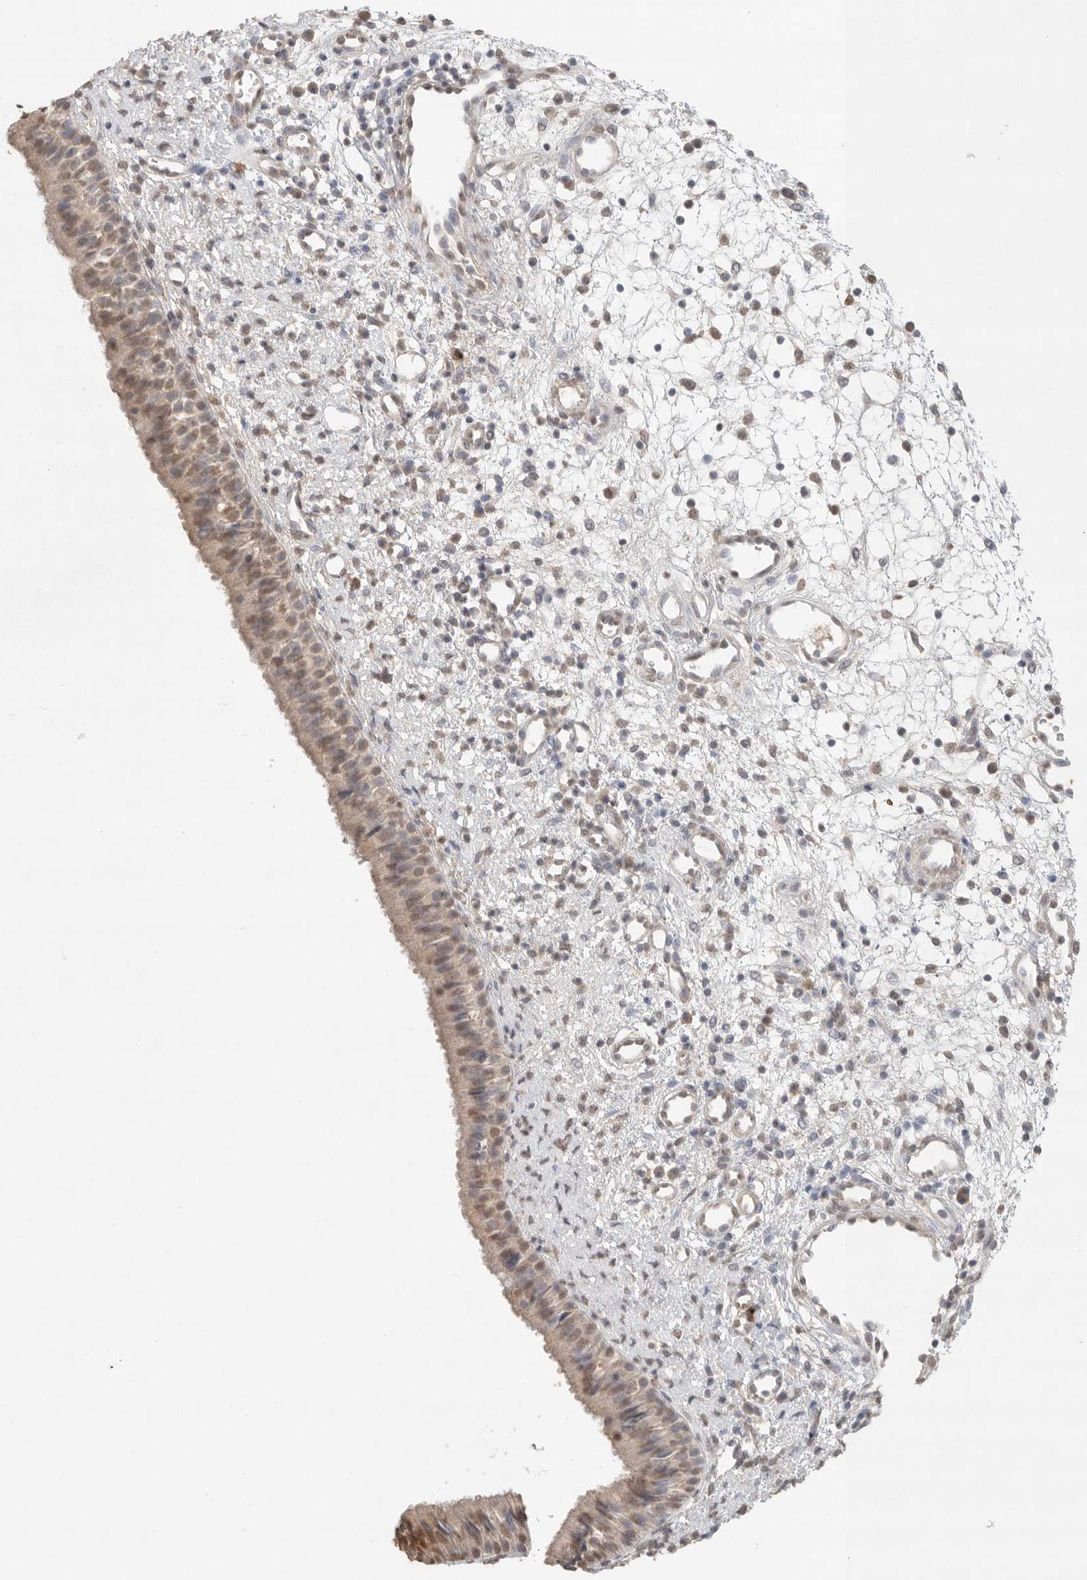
{"staining": {"intensity": "weak", "quantity": ">75%", "location": "cytoplasmic/membranous,nuclear"}, "tissue": "nasopharynx", "cell_type": "Respiratory epithelial cells", "image_type": "normal", "snomed": [{"axis": "morphology", "description": "Normal tissue, NOS"}, {"axis": "topography", "description": "Nasopharynx"}], "caption": "The immunohistochemical stain shows weak cytoplasmic/membranous,nuclear positivity in respiratory epithelial cells of normal nasopharynx. (Stains: DAB (3,3'-diaminobenzidine) in brown, nuclei in blue, Microscopy: brightfield microscopy at high magnification).", "gene": "KLK5", "patient": {"sex": "male", "age": 22}}